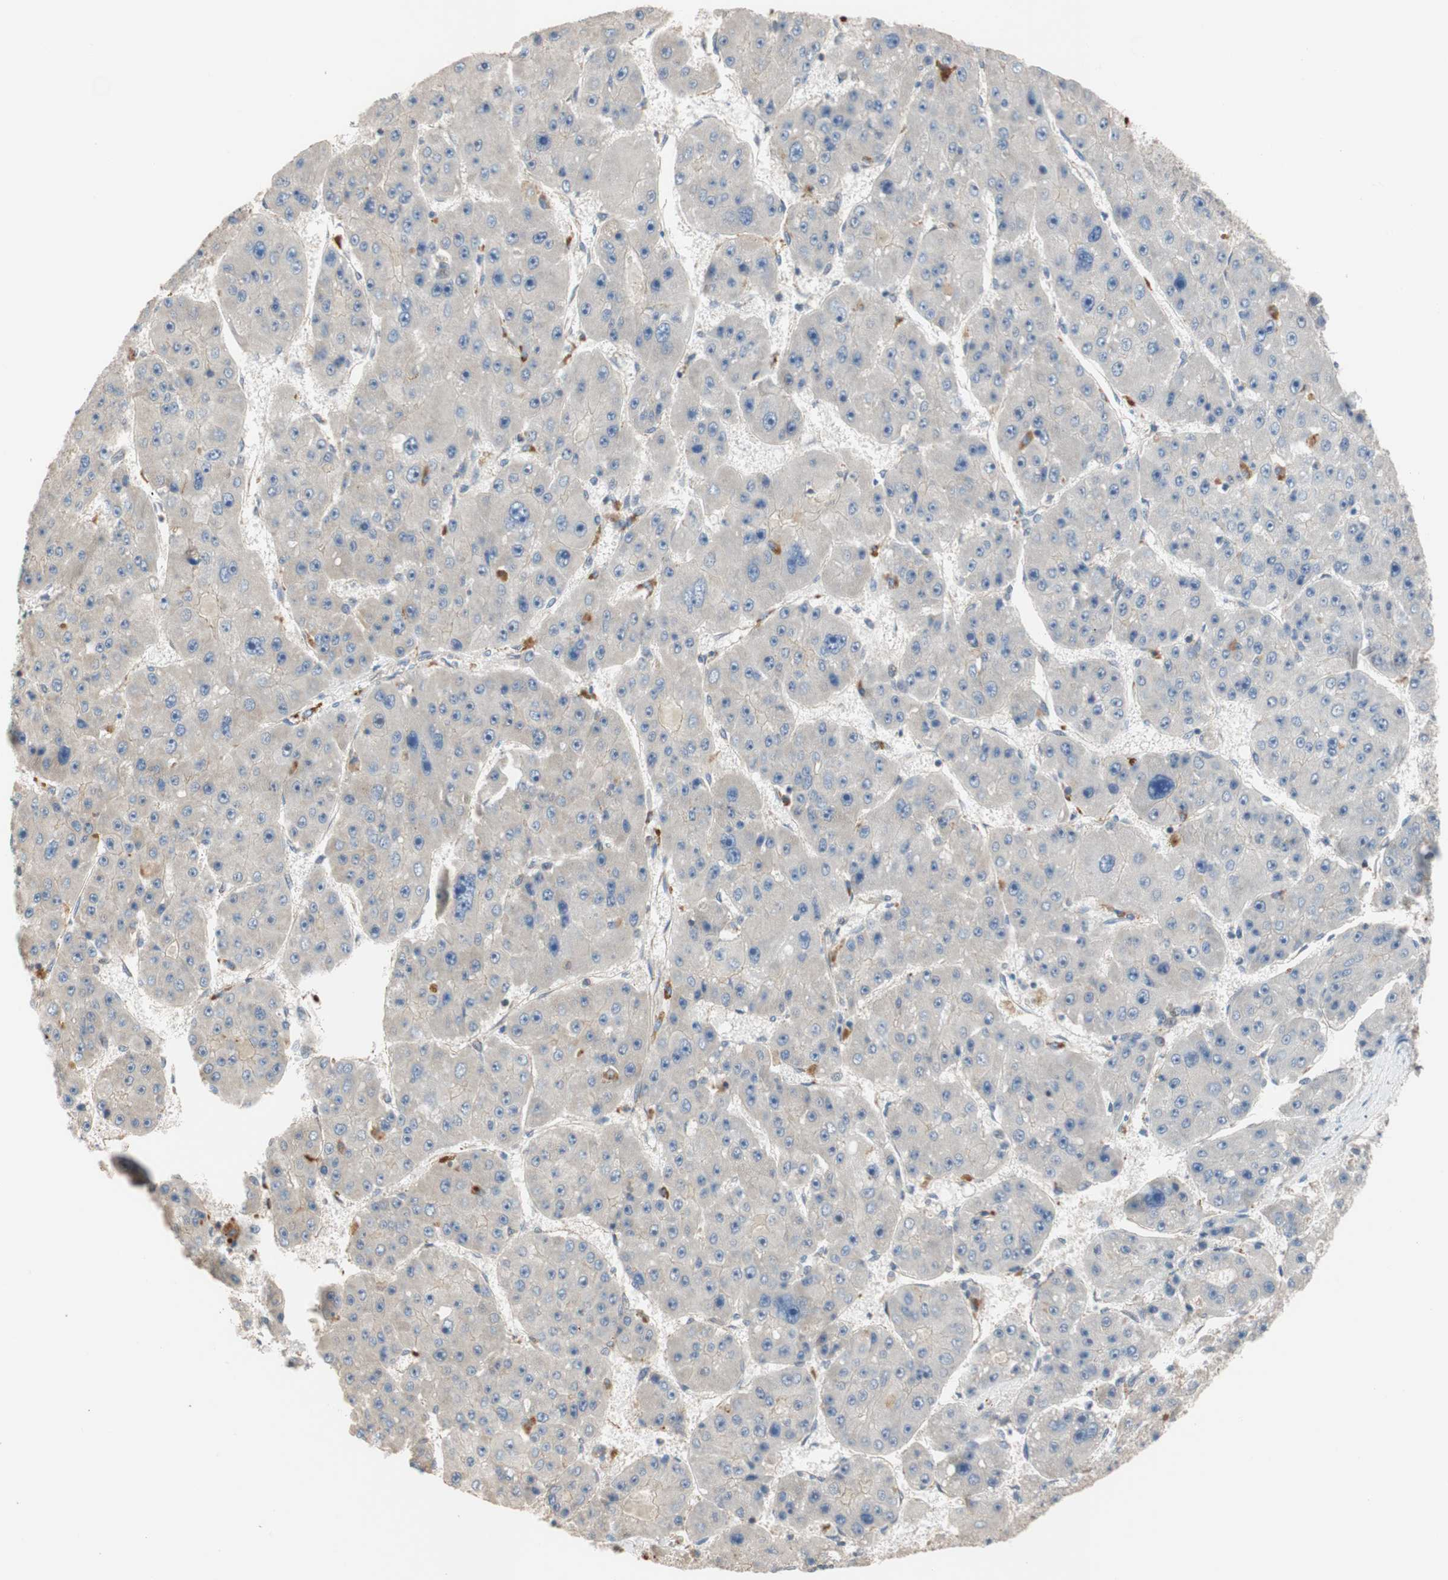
{"staining": {"intensity": "weak", "quantity": "<25%", "location": "cytoplasmic/membranous"}, "tissue": "liver cancer", "cell_type": "Tumor cells", "image_type": "cancer", "snomed": [{"axis": "morphology", "description": "Carcinoma, Hepatocellular, NOS"}, {"axis": "topography", "description": "Liver"}], "caption": "Immunohistochemistry of hepatocellular carcinoma (liver) displays no expression in tumor cells. The staining was performed using DAB (3,3'-diaminobenzidine) to visualize the protein expression in brown, while the nuclei were stained in blue with hematoxylin (Magnification: 20x).", "gene": "MAP4K2", "patient": {"sex": "female", "age": 61}}